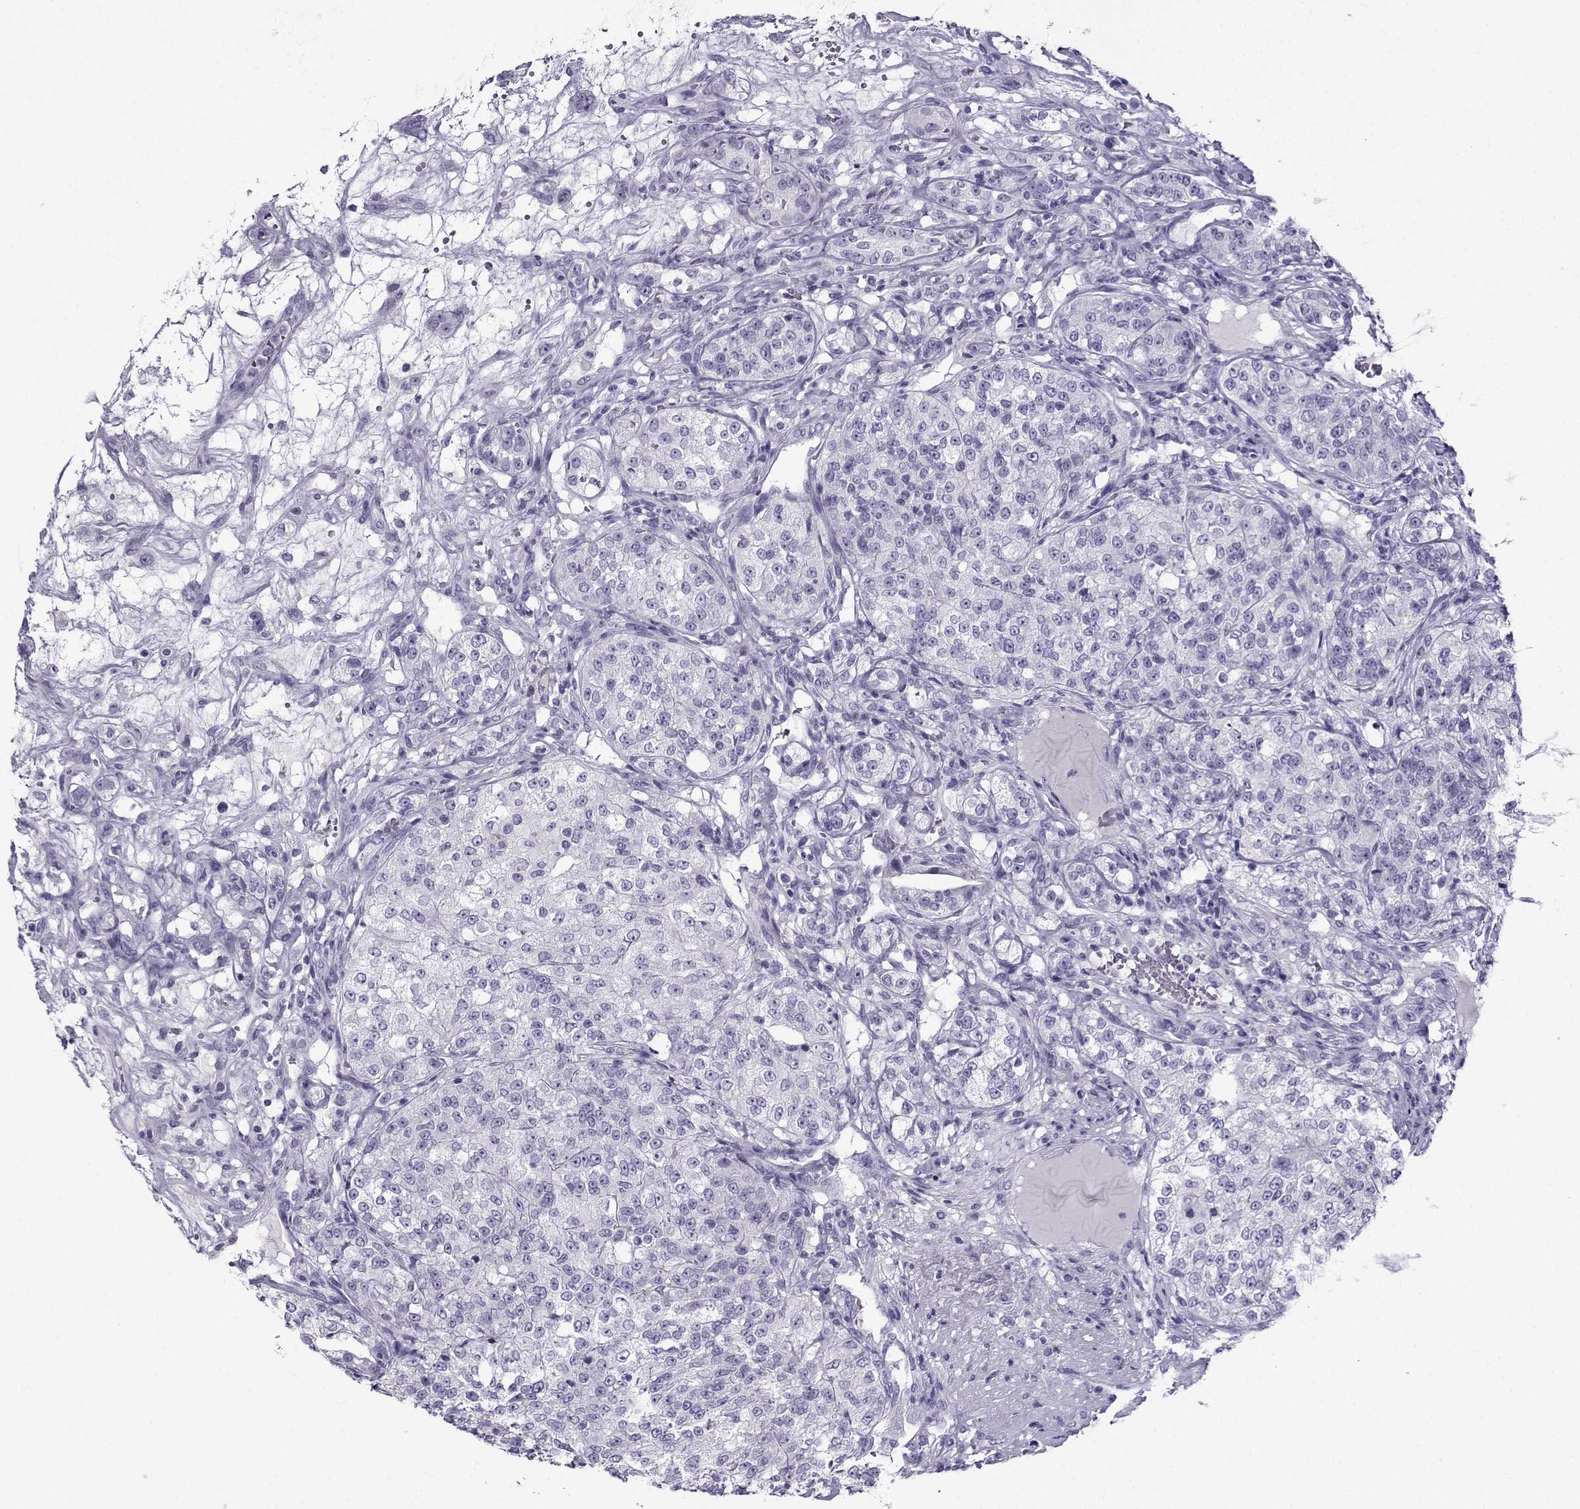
{"staining": {"intensity": "negative", "quantity": "none", "location": "none"}, "tissue": "renal cancer", "cell_type": "Tumor cells", "image_type": "cancer", "snomed": [{"axis": "morphology", "description": "Adenocarcinoma, NOS"}, {"axis": "topography", "description": "Kidney"}], "caption": "Renal cancer stained for a protein using immunohistochemistry demonstrates no staining tumor cells.", "gene": "CRYBB1", "patient": {"sex": "female", "age": 63}}